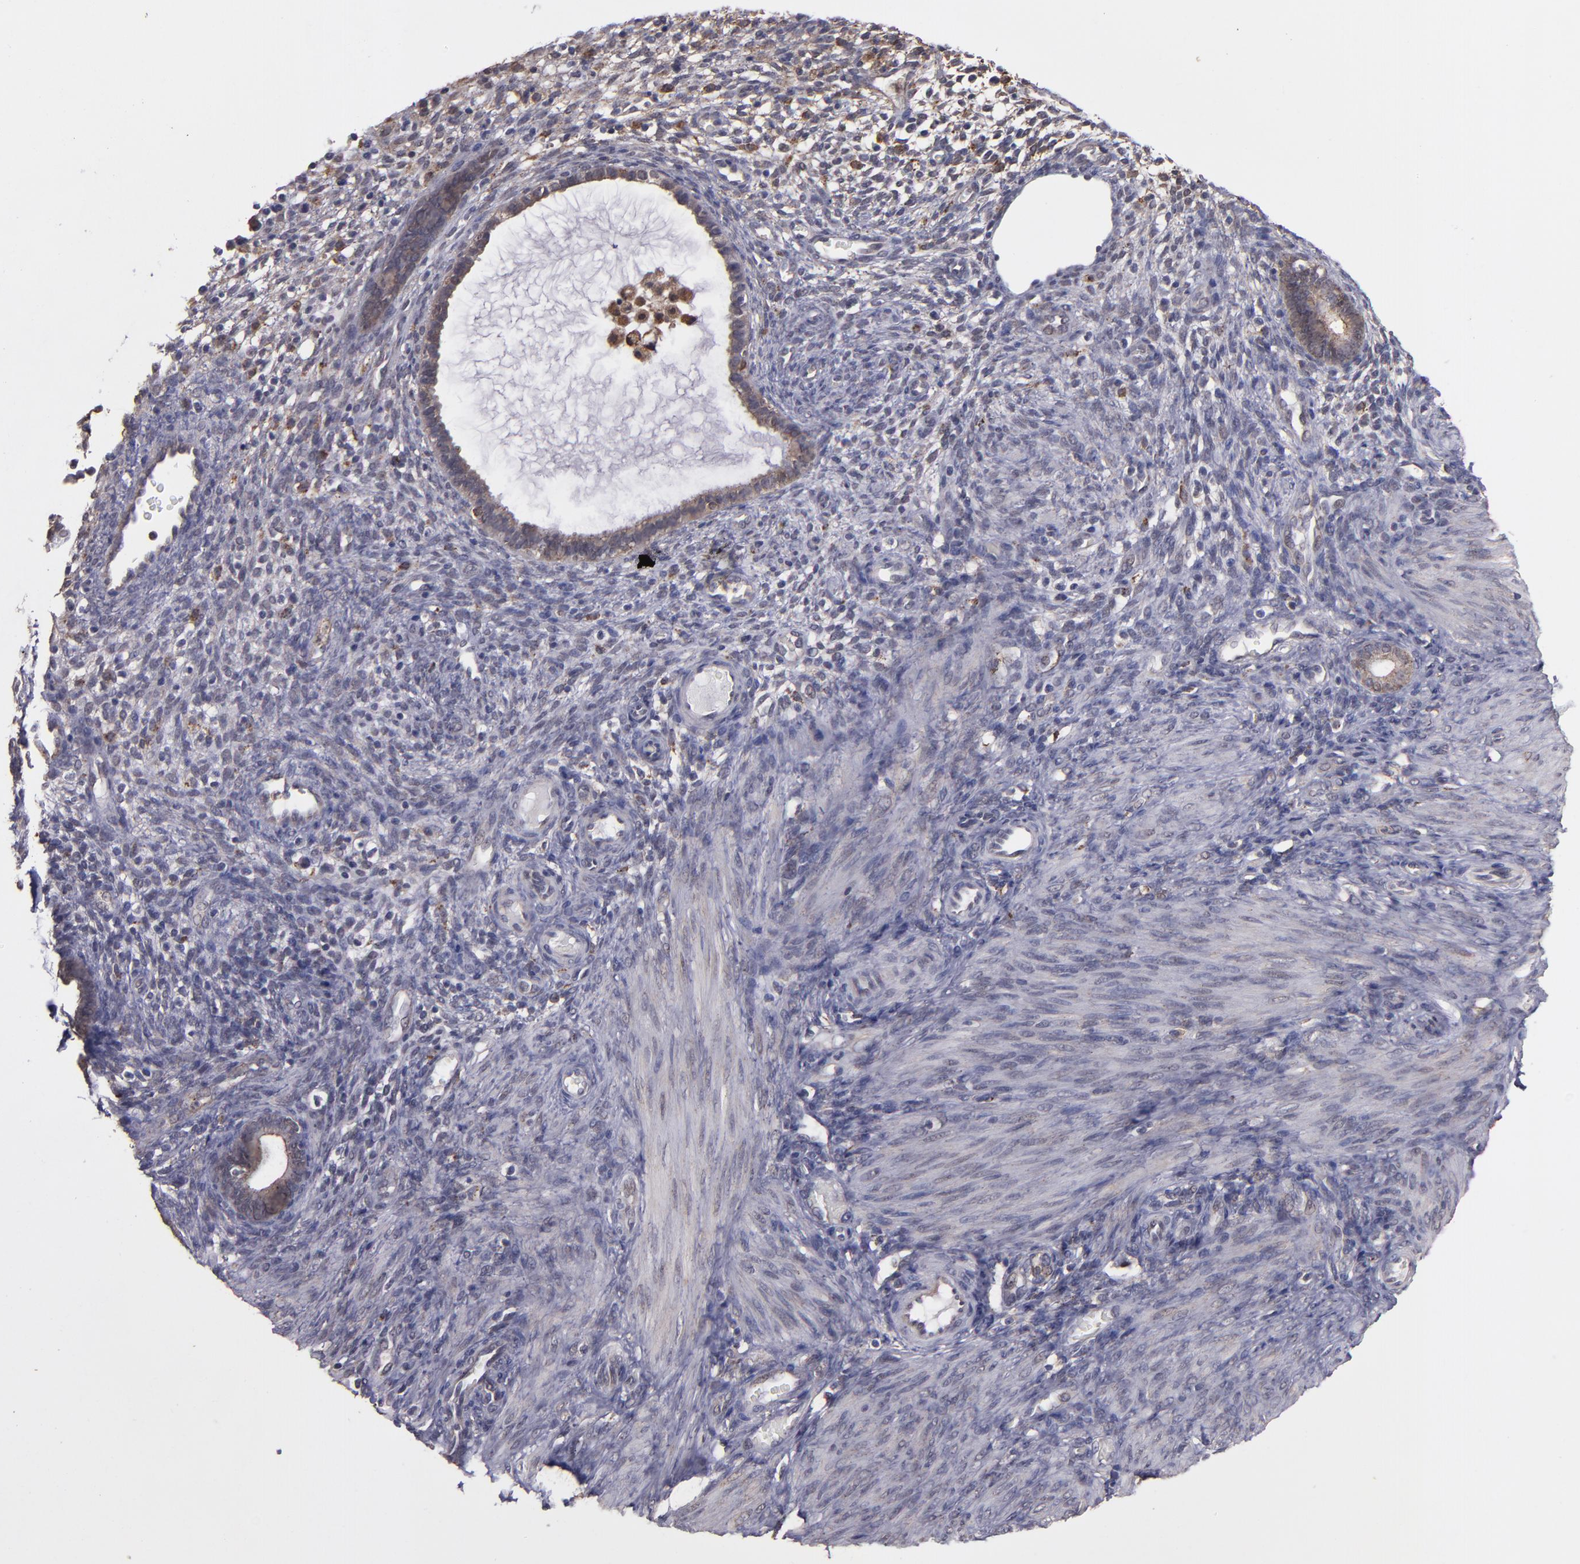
{"staining": {"intensity": "weak", "quantity": "<25%", "location": "cytoplasmic/membranous"}, "tissue": "endometrium", "cell_type": "Cells in endometrial stroma", "image_type": "normal", "snomed": [{"axis": "morphology", "description": "Normal tissue, NOS"}, {"axis": "topography", "description": "Endometrium"}], "caption": "IHC image of normal endometrium stained for a protein (brown), which reveals no staining in cells in endometrial stroma. The staining is performed using DAB (3,3'-diaminobenzidine) brown chromogen with nuclei counter-stained in using hematoxylin.", "gene": "SIPA1L1", "patient": {"sex": "female", "age": 72}}